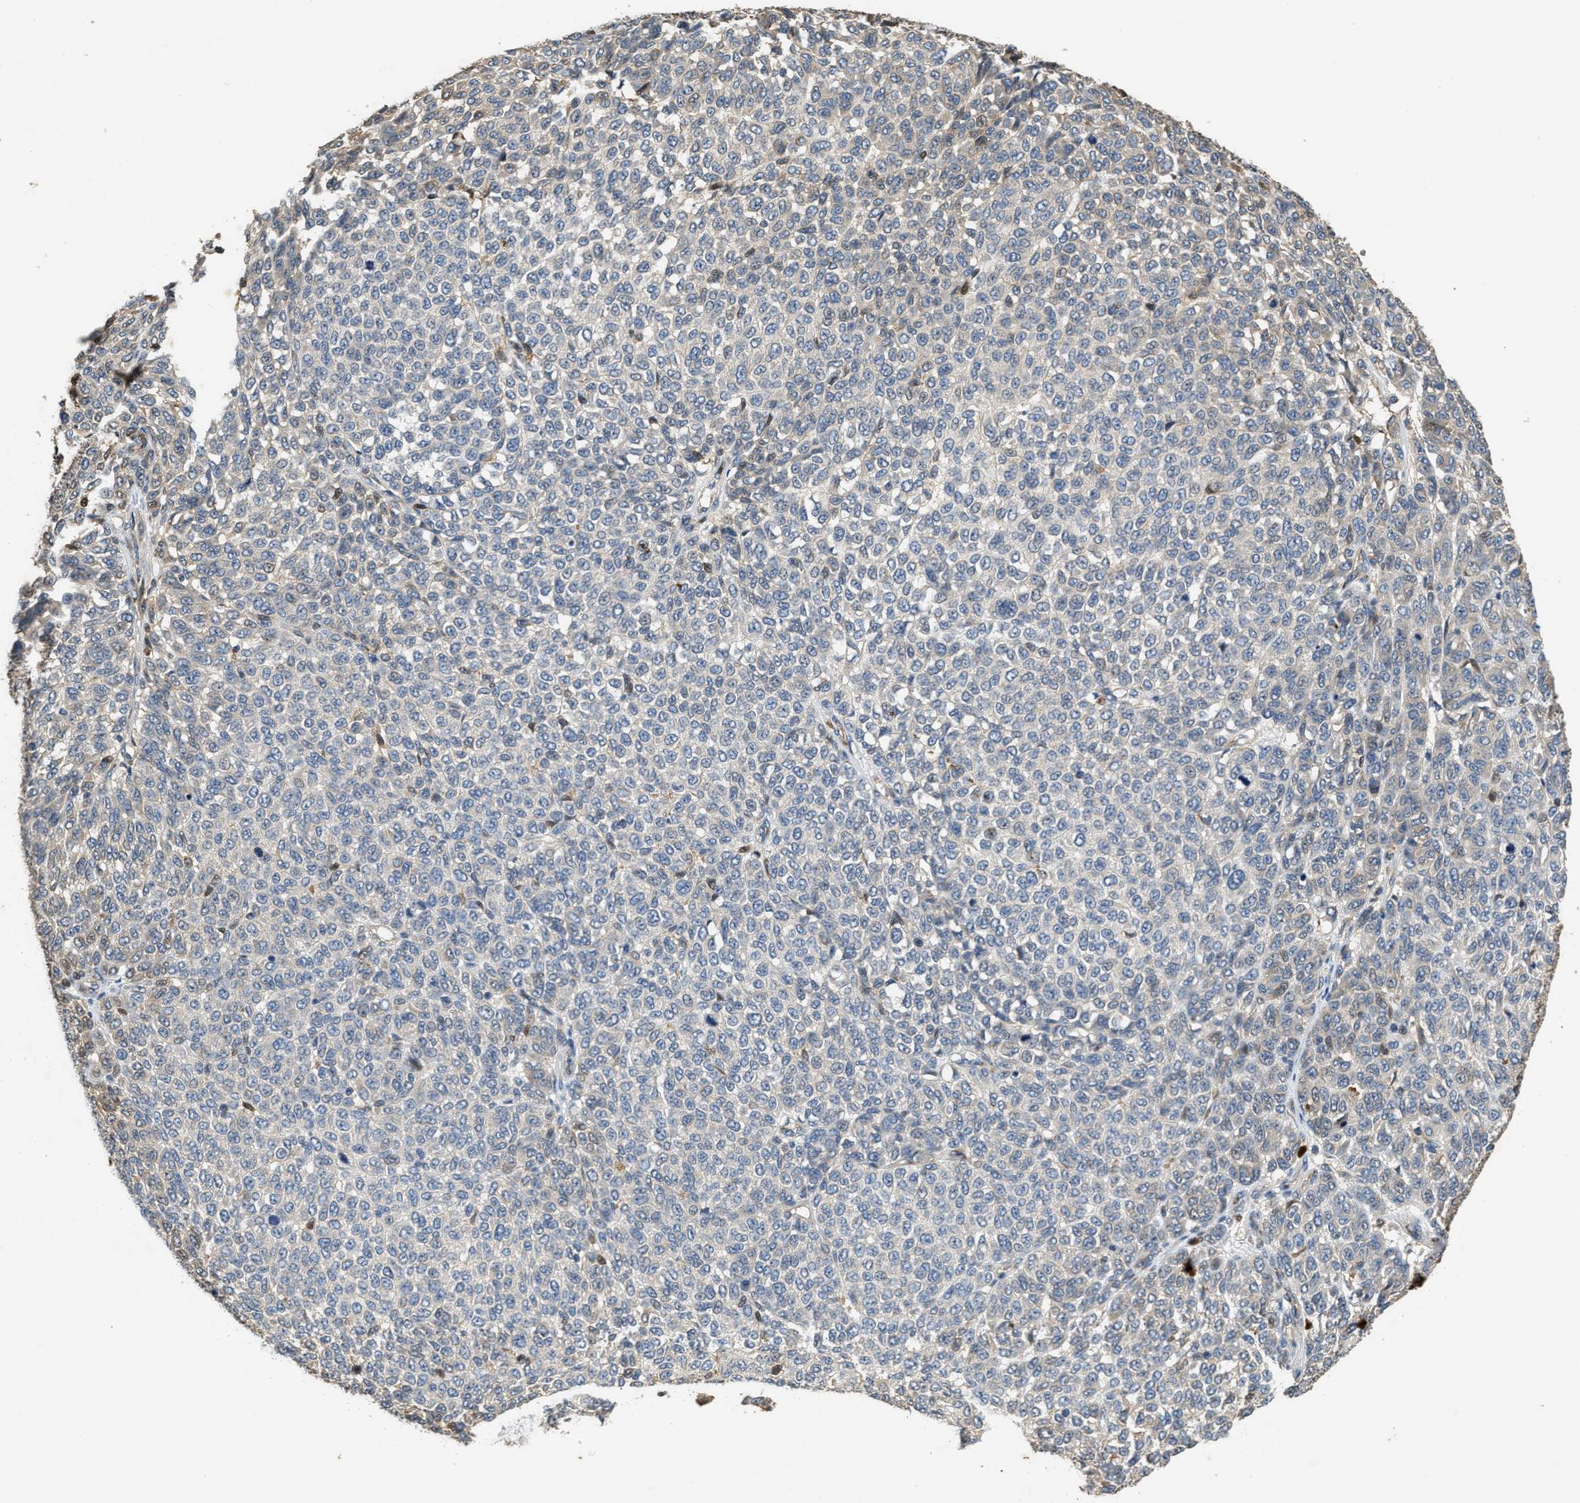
{"staining": {"intensity": "negative", "quantity": "none", "location": "none"}, "tissue": "melanoma", "cell_type": "Tumor cells", "image_type": "cancer", "snomed": [{"axis": "morphology", "description": "Malignant melanoma, NOS"}, {"axis": "topography", "description": "Skin"}], "caption": "High magnification brightfield microscopy of melanoma stained with DAB (3,3'-diaminobenzidine) (brown) and counterstained with hematoxylin (blue): tumor cells show no significant positivity. (Stains: DAB immunohistochemistry with hematoxylin counter stain, Microscopy: brightfield microscopy at high magnification).", "gene": "CHUK", "patient": {"sex": "male", "age": 59}}